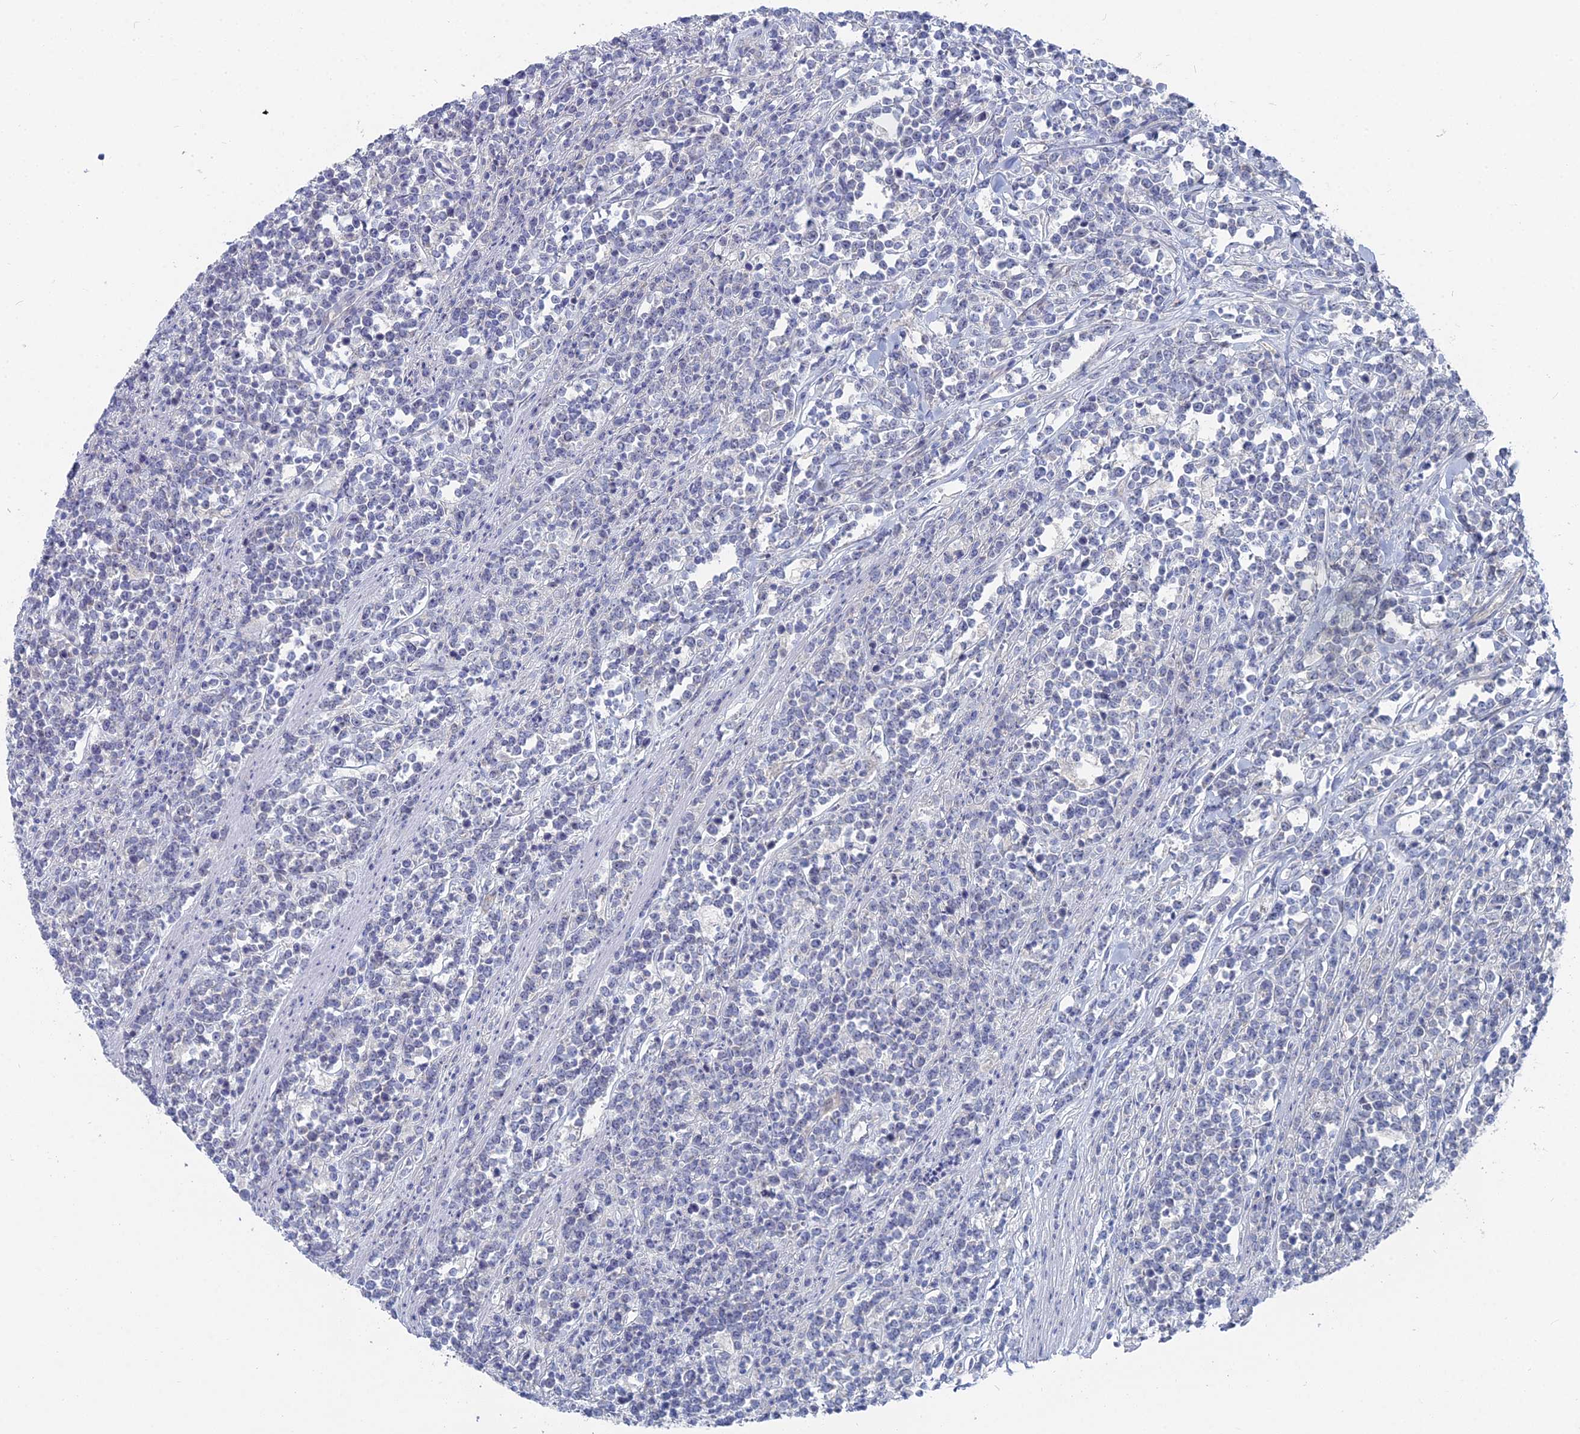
{"staining": {"intensity": "negative", "quantity": "none", "location": "none"}, "tissue": "lymphoma", "cell_type": "Tumor cells", "image_type": "cancer", "snomed": [{"axis": "morphology", "description": "Malignant lymphoma, non-Hodgkin's type, High grade"}, {"axis": "topography", "description": "Small intestine"}], "caption": "High power microscopy photomicrograph of an immunohistochemistry image of lymphoma, revealing no significant expression in tumor cells.", "gene": "CCDC149", "patient": {"sex": "male", "age": 8}}